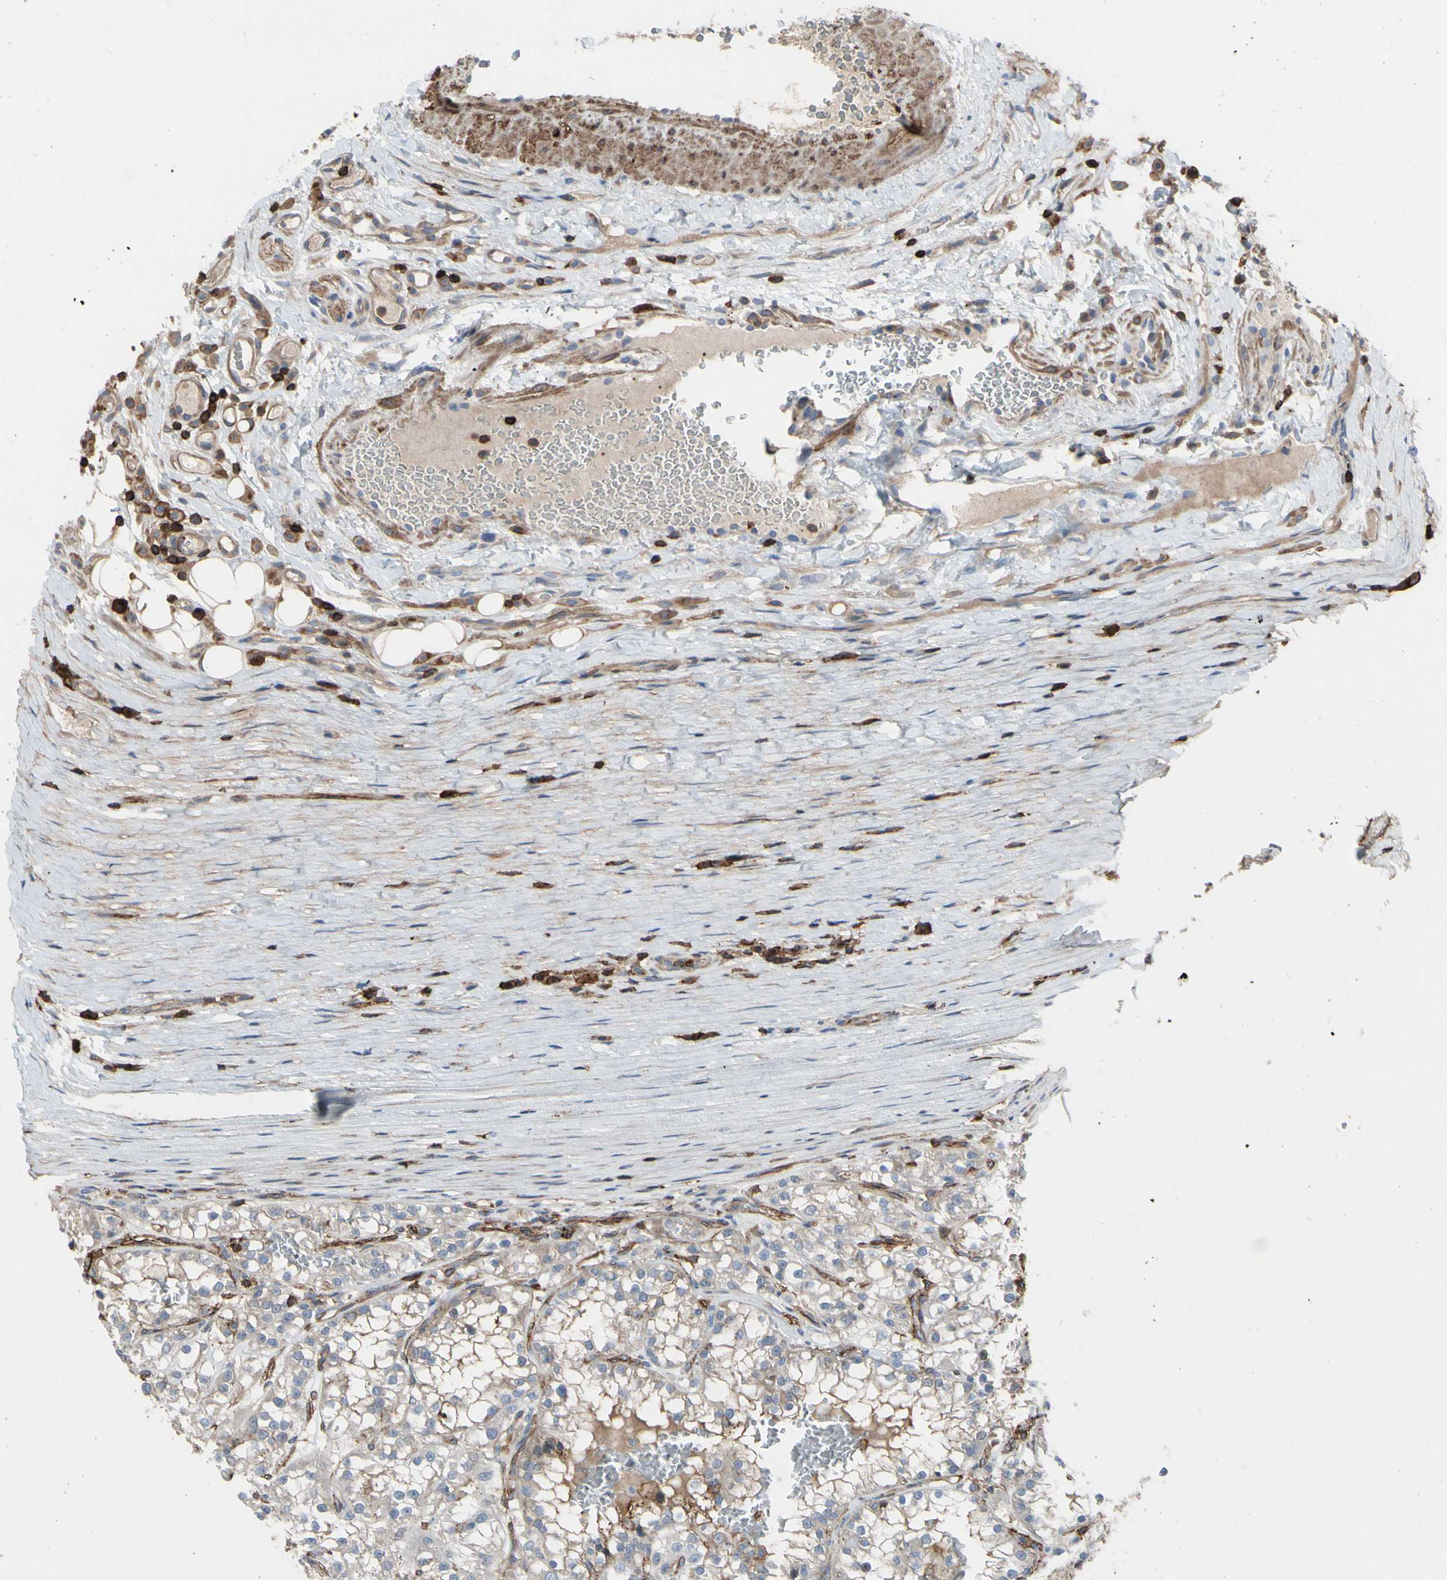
{"staining": {"intensity": "weak", "quantity": "25%-75%", "location": "cytoplasmic/membranous"}, "tissue": "renal cancer", "cell_type": "Tumor cells", "image_type": "cancer", "snomed": [{"axis": "morphology", "description": "Adenocarcinoma, NOS"}, {"axis": "topography", "description": "Kidney"}], "caption": "High-magnification brightfield microscopy of renal adenocarcinoma stained with DAB (3,3'-diaminobenzidine) (brown) and counterstained with hematoxylin (blue). tumor cells exhibit weak cytoplasmic/membranous staining is identified in approximately25%-75% of cells. The staining was performed using DAB (3,3'-diaminobenzidine) to visualize the protein expression in brown, while the nuclei were stained in blue with hematoxylin (Magnification: 20x).", "gene": "ANXA6", "patient": {"sex": "female", "age": 52}}